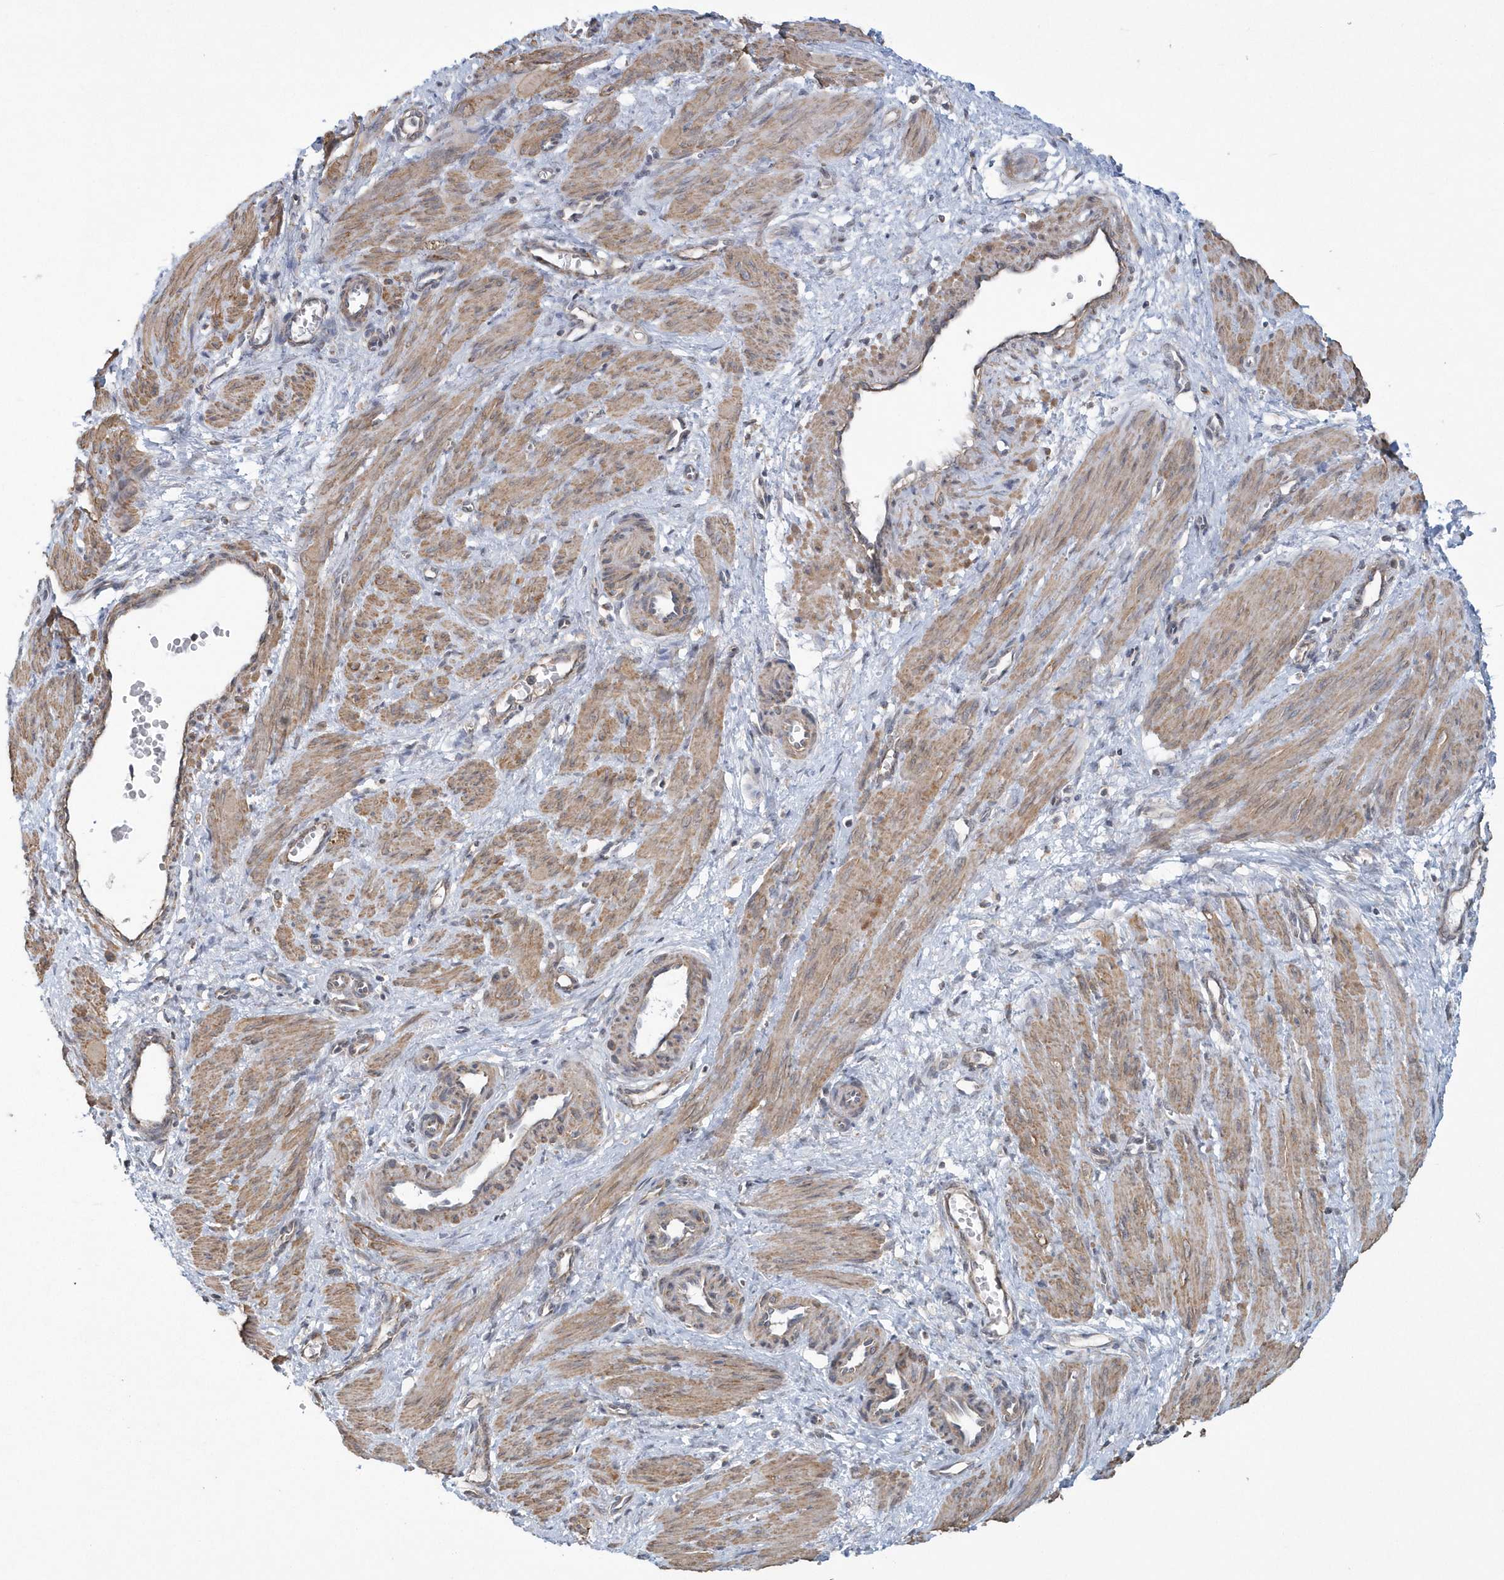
{"staining": {"intensity": "moderate", "quantity": ">75%", "location": "cytoplasmic/membranous"}, "tissue": "smooth muscle", "cell_type": "Smooth muscle cells", "image_type": "normal", "snomed": [{"axis": "morphology", "description": "Normal tissue, NOS"}, {"axis": "topography", "description": "Endometrium"}], "caption": "DAB (3,3'-diaminobenzidine) immunohistochemical staining of unremarkable smooth muscle exhibits moderate cytoplasmic/membranous protein positivity in approximately >75% of smooth muscle cells.", "gene": "SLX9", "patient": {"sex": "female", "age": 33}}